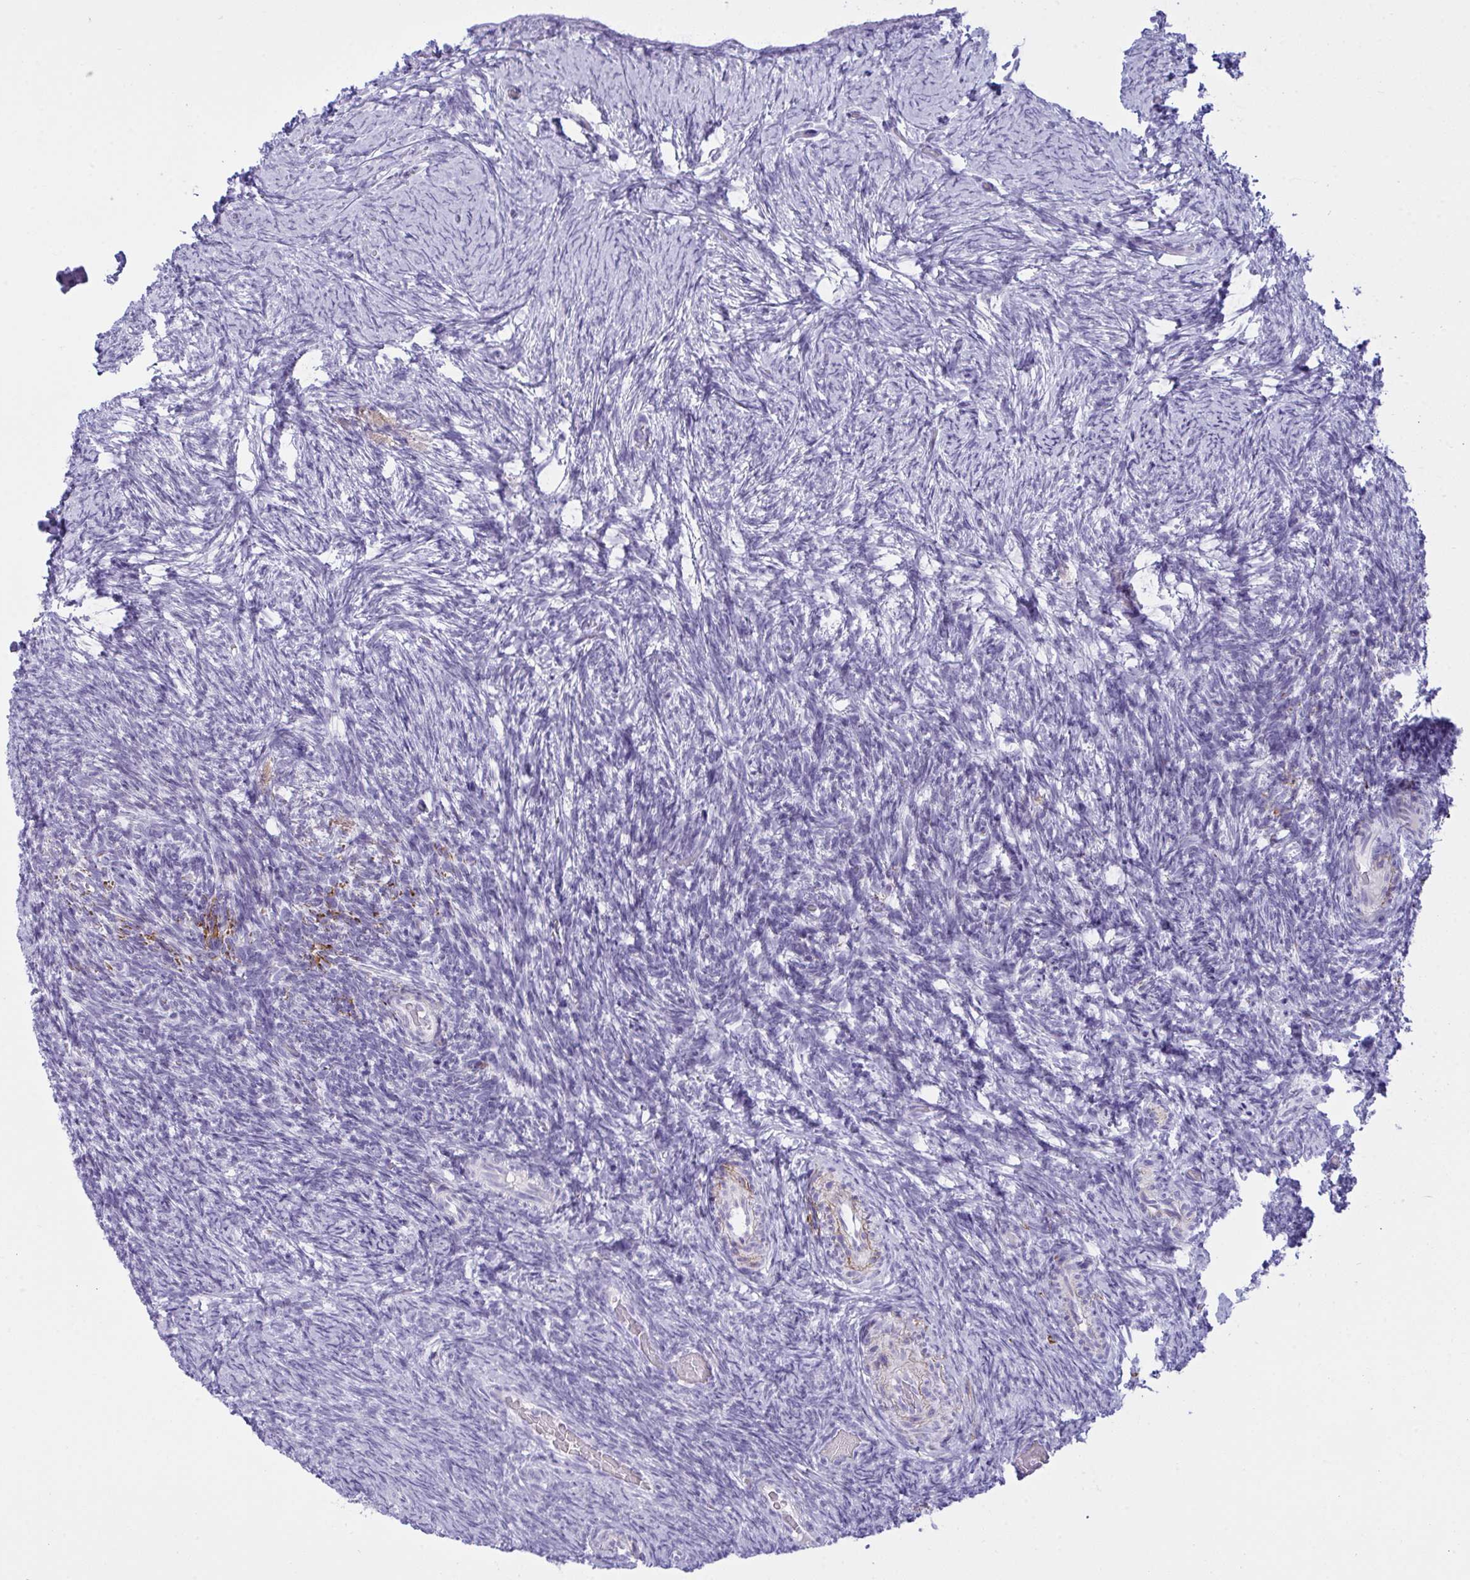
{"staining": {"intensity": "negative", "quantity": "none", "location": "none"}, "tissue": "ovary", "cell_type": "Follicle cells", "image_type": "normal", "snomed": [{"axis": "morphology", "description": "Normal tissue, NOS"}, {"axis": "topography", "description": "Ovary"}], "caption": "DAB (3,3'-diaminobenzidine) immunohistochemical staining of unremarkable ovary exhibits no significant staining in follicle cells. (Immunohistochemistry, brightfield microscopy, high magnification).", "gene": "ELN", "patient": {"sex": "female", "age": 34}}